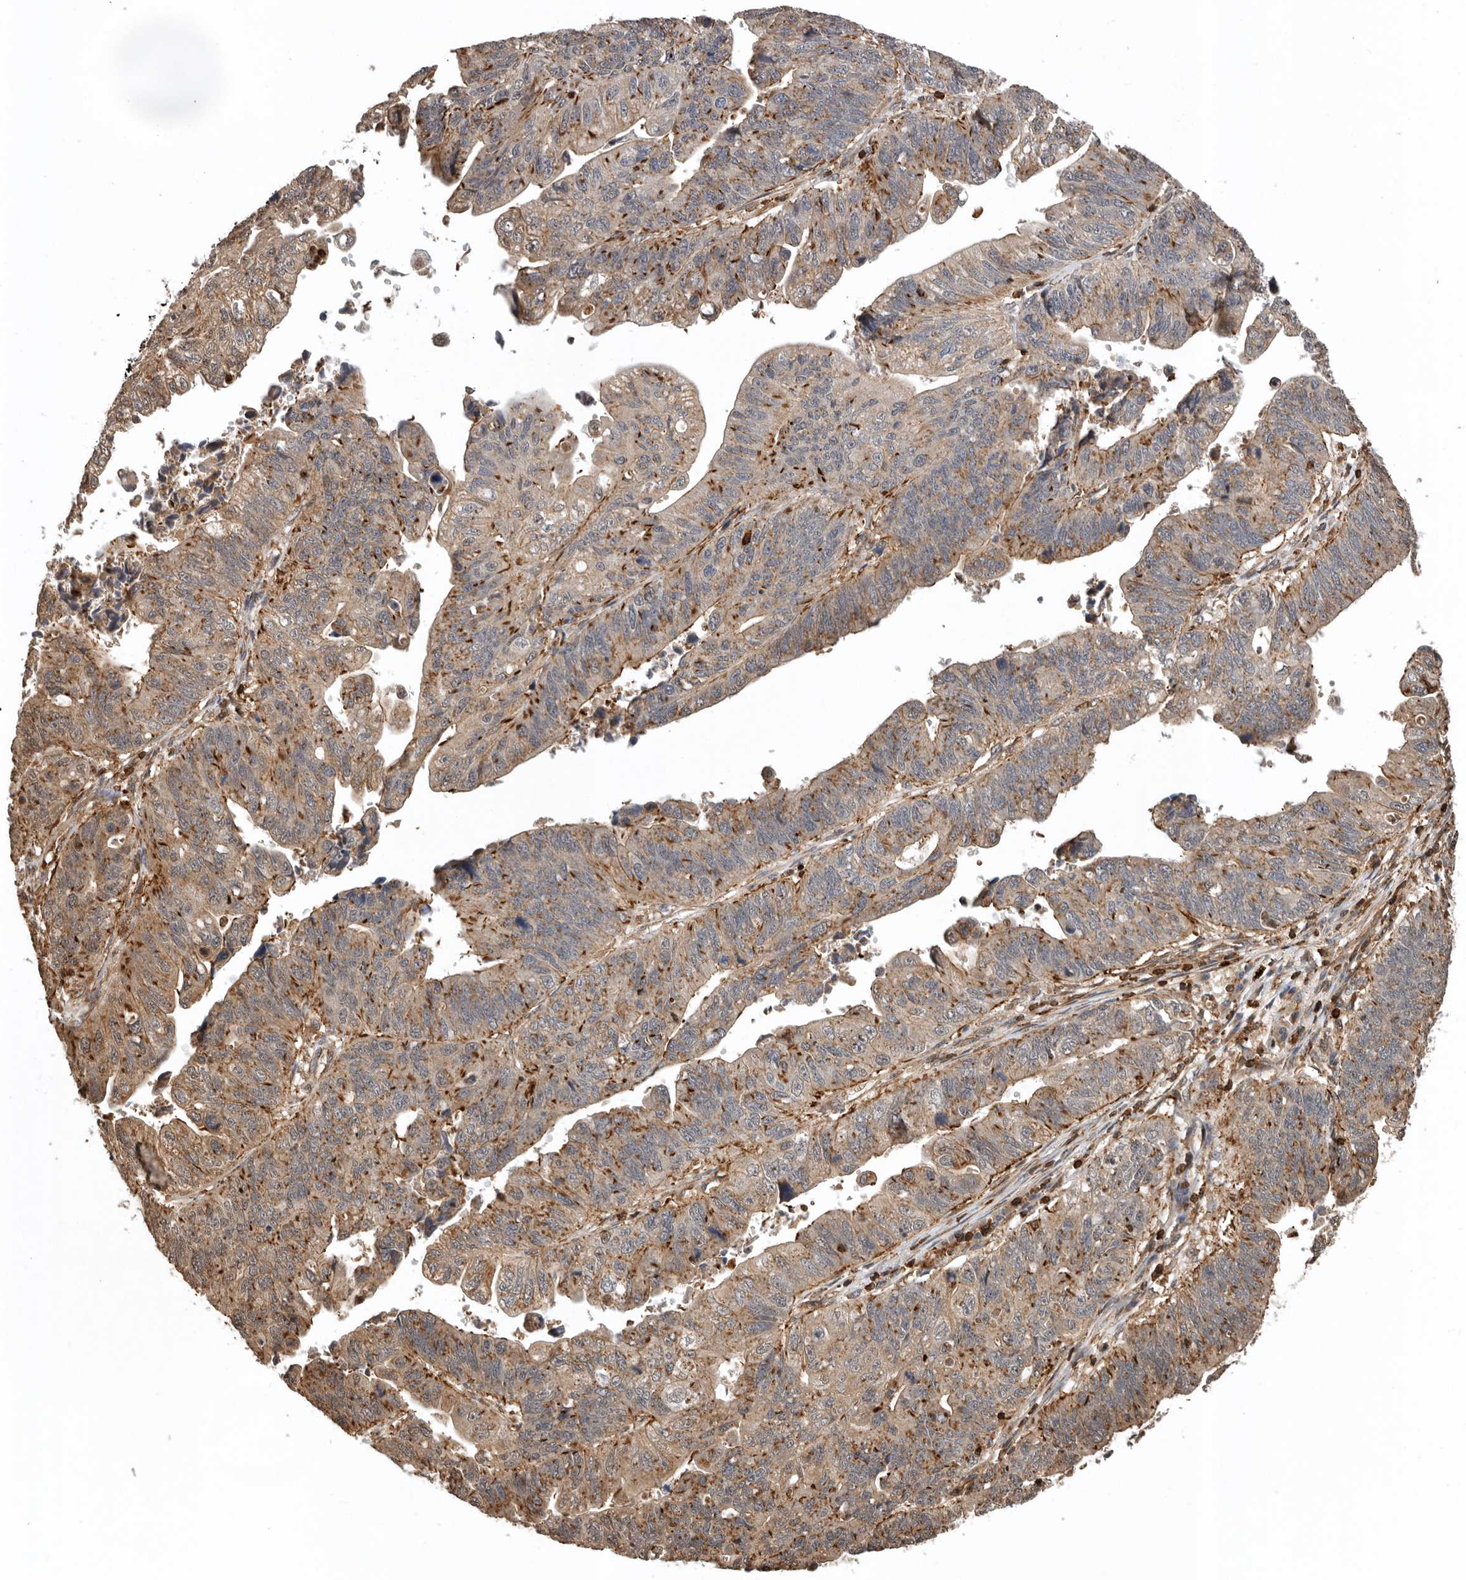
{"staining": {"intensity": "moderate", "quantity": "25%-75%", "location": "cytoplasmic/membranous"}, "tissue": "stomach cancer", "cell_type": "Tumor cells", "image_type": "cancer", "snomed": [{"axis": "morphology", "description": "Adenocarcinoma, NOS"}, {"axis": "topography", "description": "Stomach"}], "caption": "Immunohistochemical staining of stomach adenocarcinoma reveals medium levels of moderate cytoplasmic/membranous expression in approximately 25%-75% of tumor cells.", "gene": "RNF157", "patient": {"sex": "male", "age": 59}}